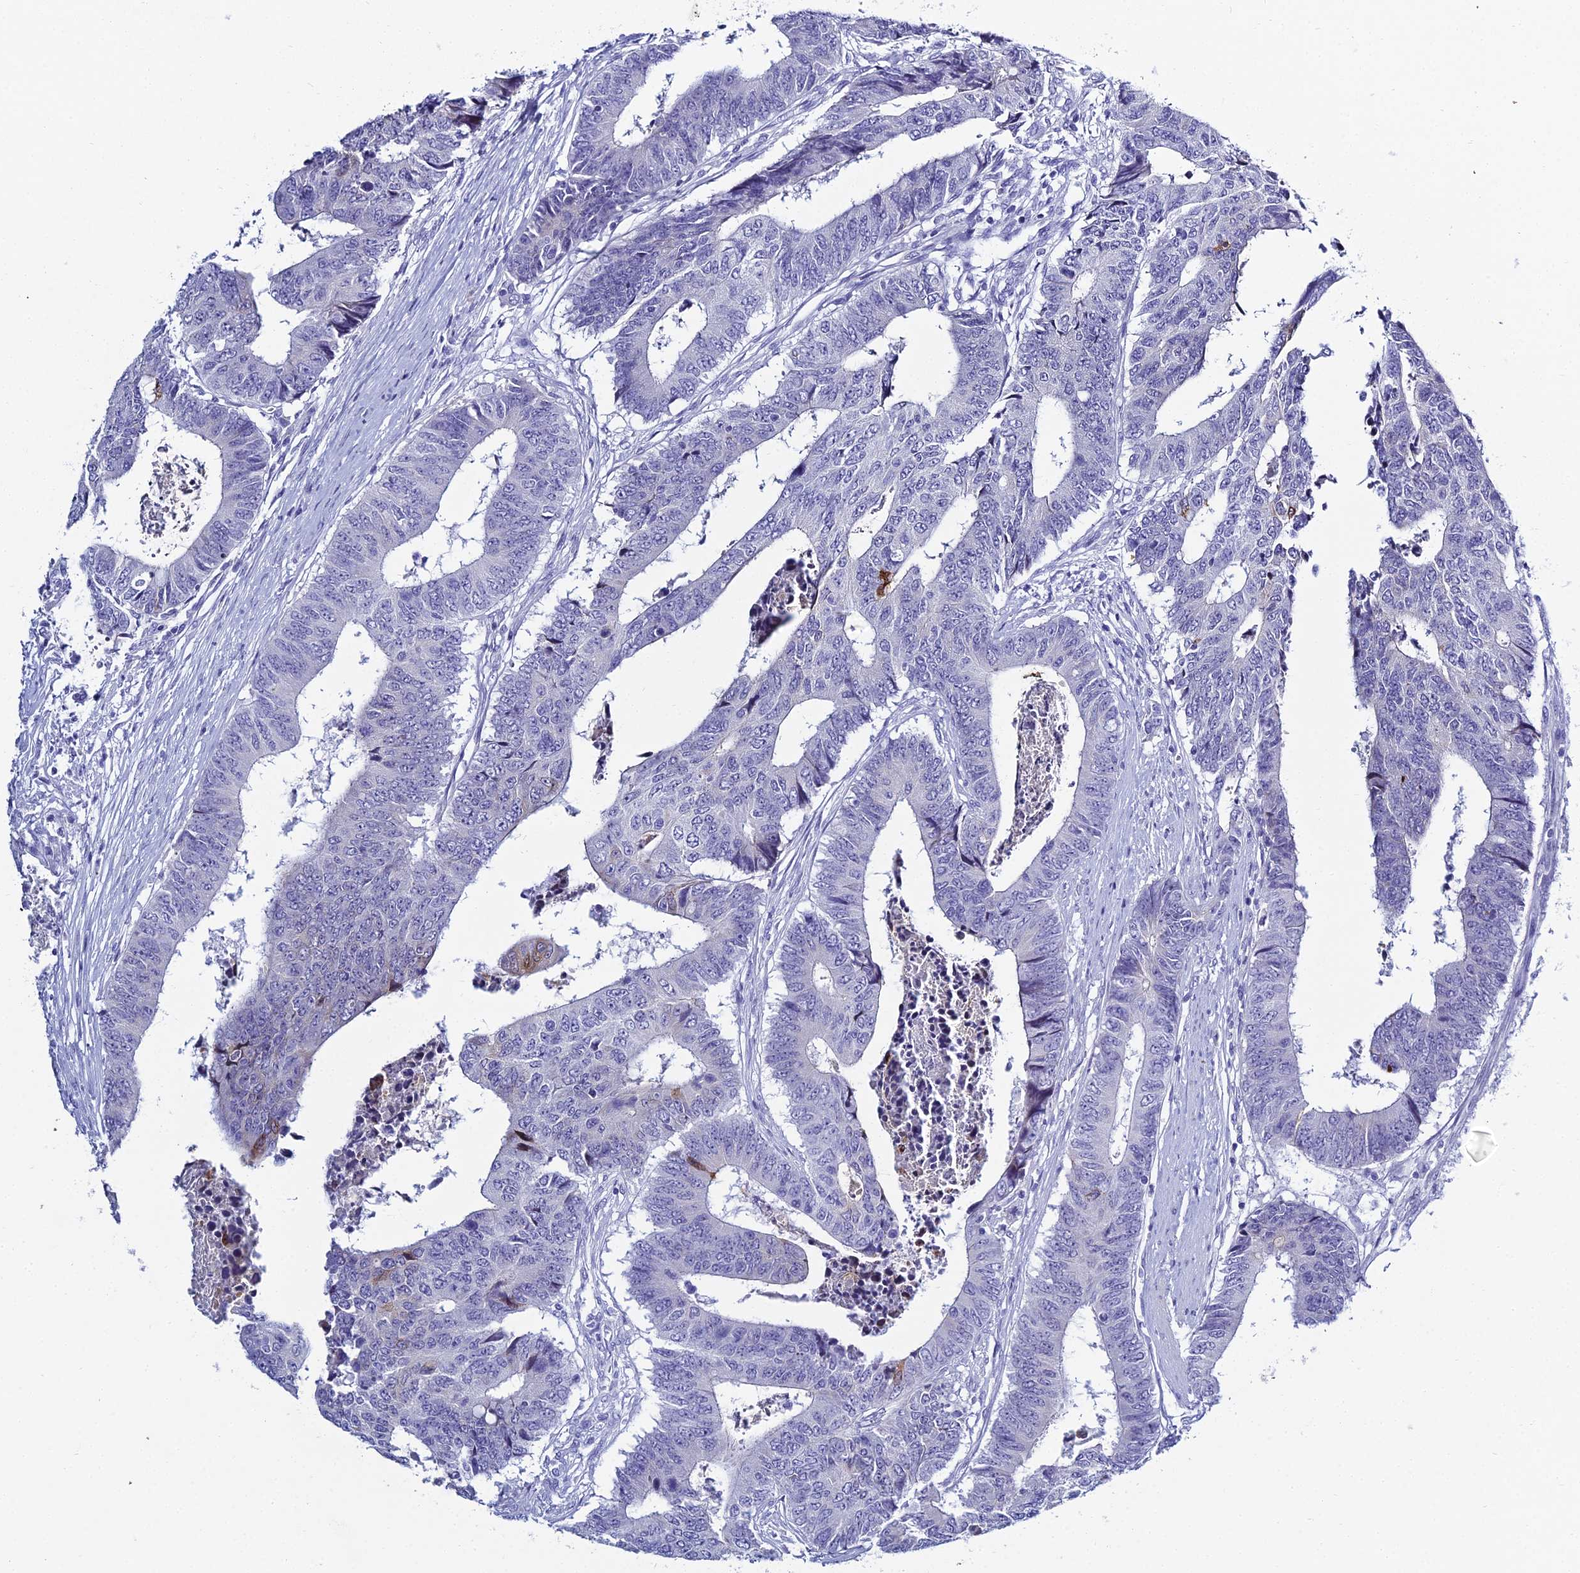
{"staining": {"intensity": "negative", "quantity": "none", "location": "none"}, "tissue": "colorectal cancer", "cell_type": "Tumor cells", "image_type": "cancer", "snomed": [{"axis": "morphology", "description": "Adenocarcinoma, NOS"}, {"axis": "topography", "description": "Rectum"}], "caption": "IHC micrograph of human colorectal cancer stained for a protein (brown), which reveals no expression in tumor cells.", "gene": "MUC13", "patient": {"sex": "male", "age": 84}}